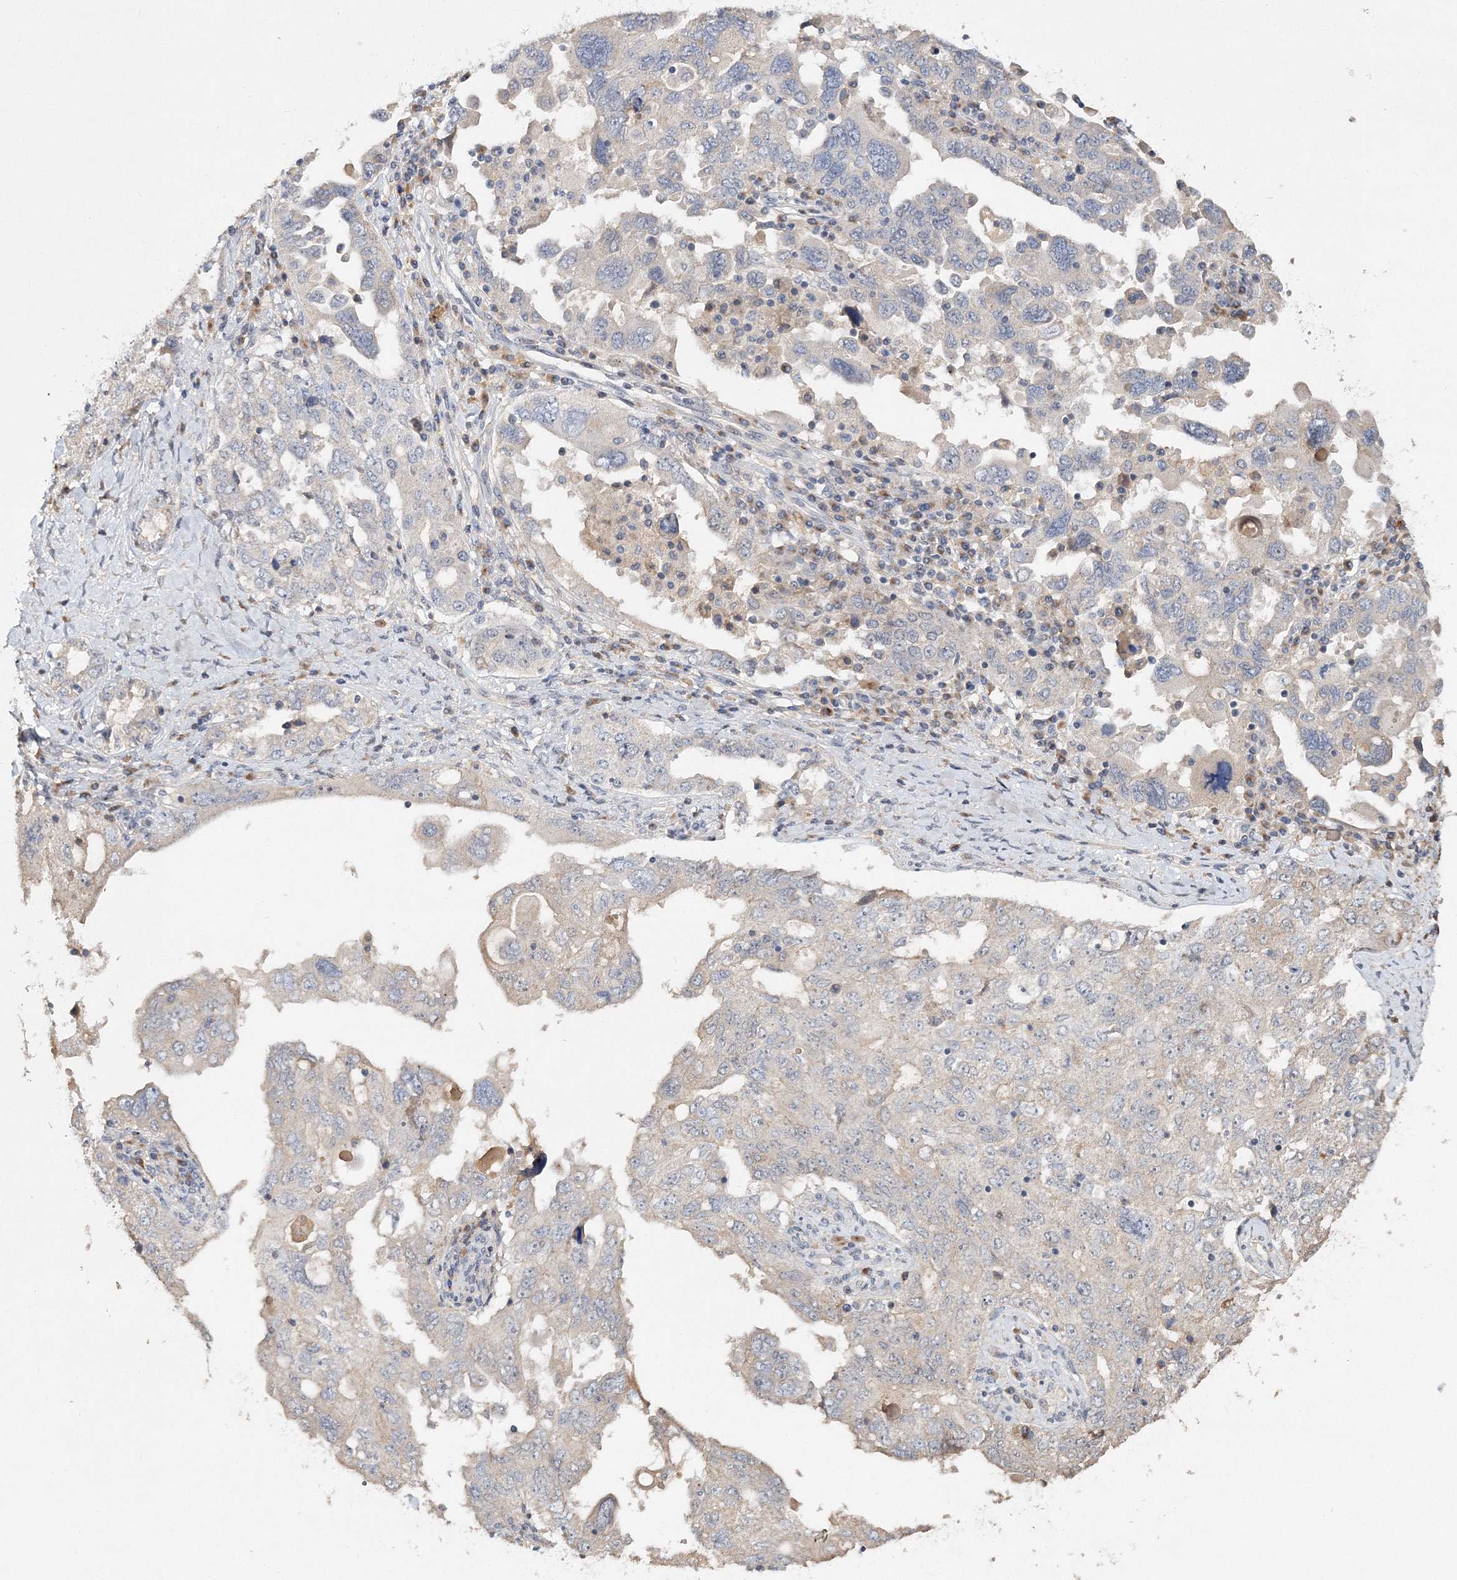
{"staining": {"intensity": "negative", "quantity": "none", "location": "none"}, "tissue": "ovarian cancer", "cell_type": "Tumor cells", "image_type": "cancer", "snomed": [{"axis": "morphology", "description": "Carcinoma, endometroid"}, {"axis": "topography", "description": "Ovary"}], "caption": "Human ovarian cancer (endometroid carcinoma) stained for a protein using immunohistochemistry (IHC) demonstrates no expression in tumor cells.", "gene": "GJB5", "patient": {"sex": "female", "age": 62}}